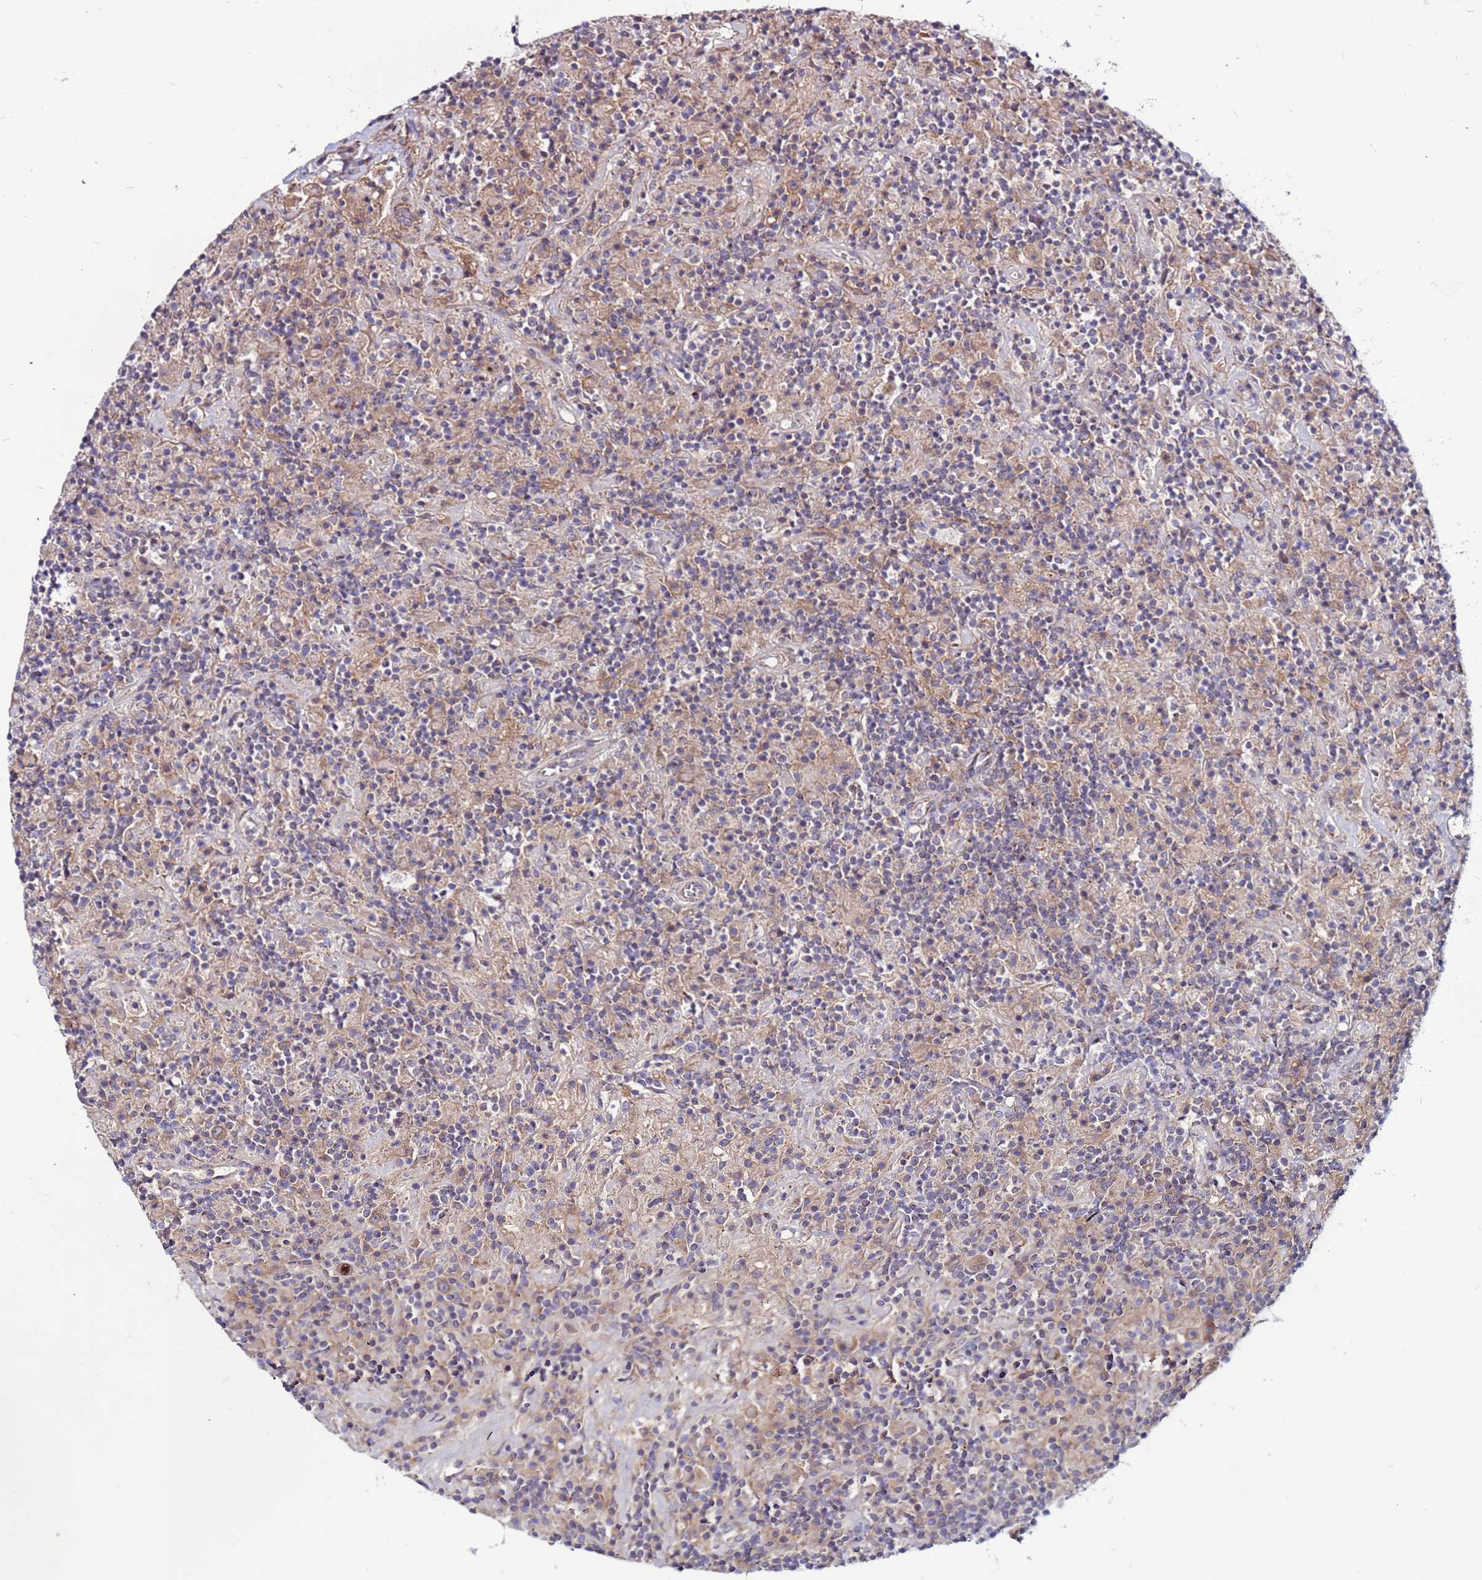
{"staining": {"intensity": "moderate", "quantity": "<25%", "location": "cytoplasmic/membranous"}, "tissue": "lymphoma", "cell_type": "Tumor cells", "image_type": "cancer", "snomed": [{"axis": "morphology", "description": "Hodgkin's disease, NOS"}, {"axis": "topography", "description": "Lymph node"}], "caption": "An image showing moderate cytoplasmic/membranous positivity in about <25% of tumor cells in lymphoma, as visualized by brown immunohistochemical staining.", "gene": "CCDC71", "patient": {"sex": "male", "age": 70}}